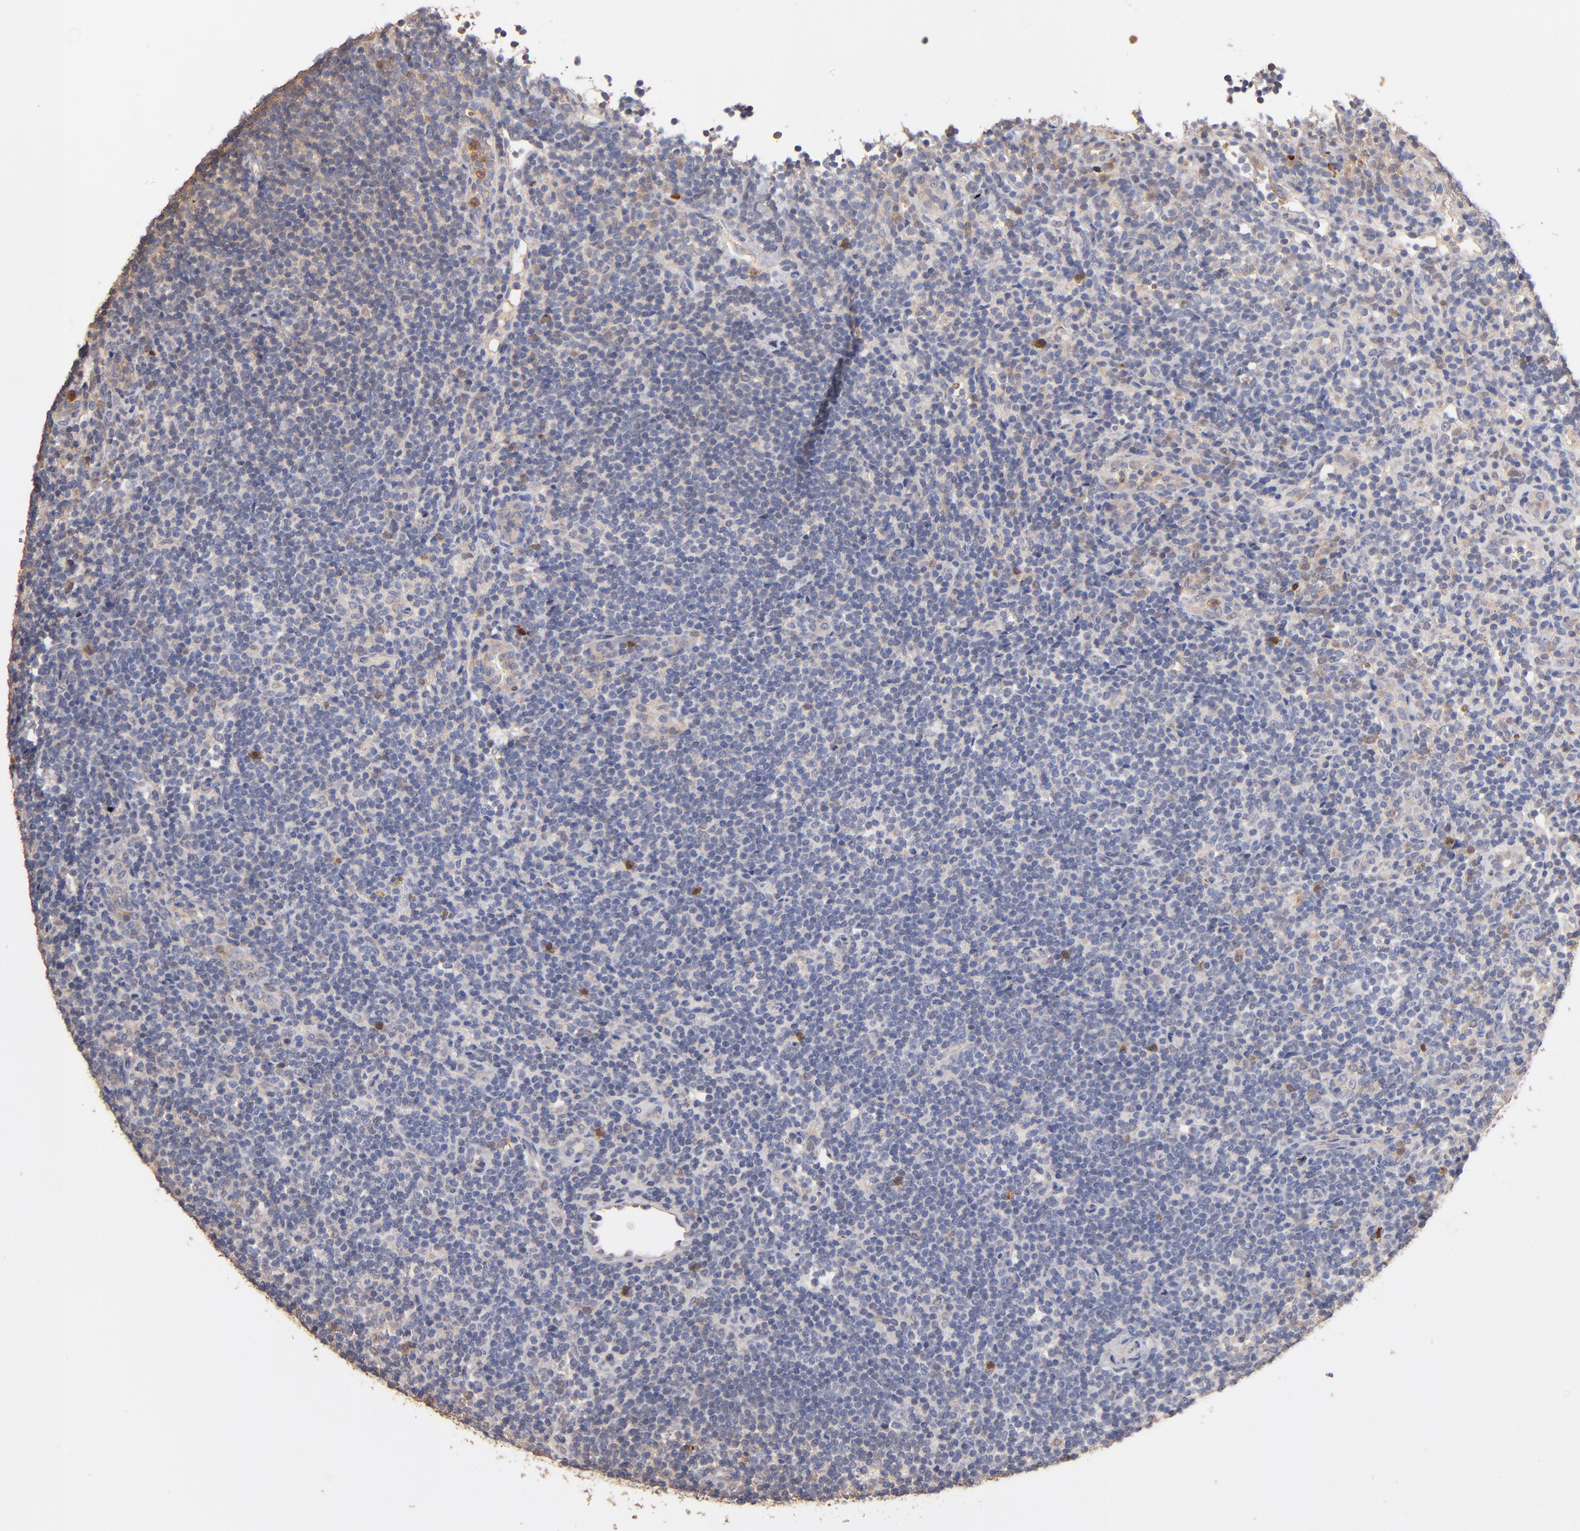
{"staining": {"intensity": "weak", "quantity": "<25%", "location": "cytoplasmic/membranous"}, "tissue": "lymphoma", "cell_type": "Tumor cells", "image_type": "cancer", "snomed": [{"axis": "morphology", "description": "Malignant lymphoma, non-Hodgkin's type, Low grade"}, {"axis": "topography", "description": "Lymph node"}], "caption": "High magnification brightfield microscopy of lymphoma stained with DAB (3,3'-diaminobenzidine) (brown) and counterstained with hematoxylin (blue): tumor cells show no significant positivity.", "gene": "RO60", "patient": {"sex": "female", "age": 76}}